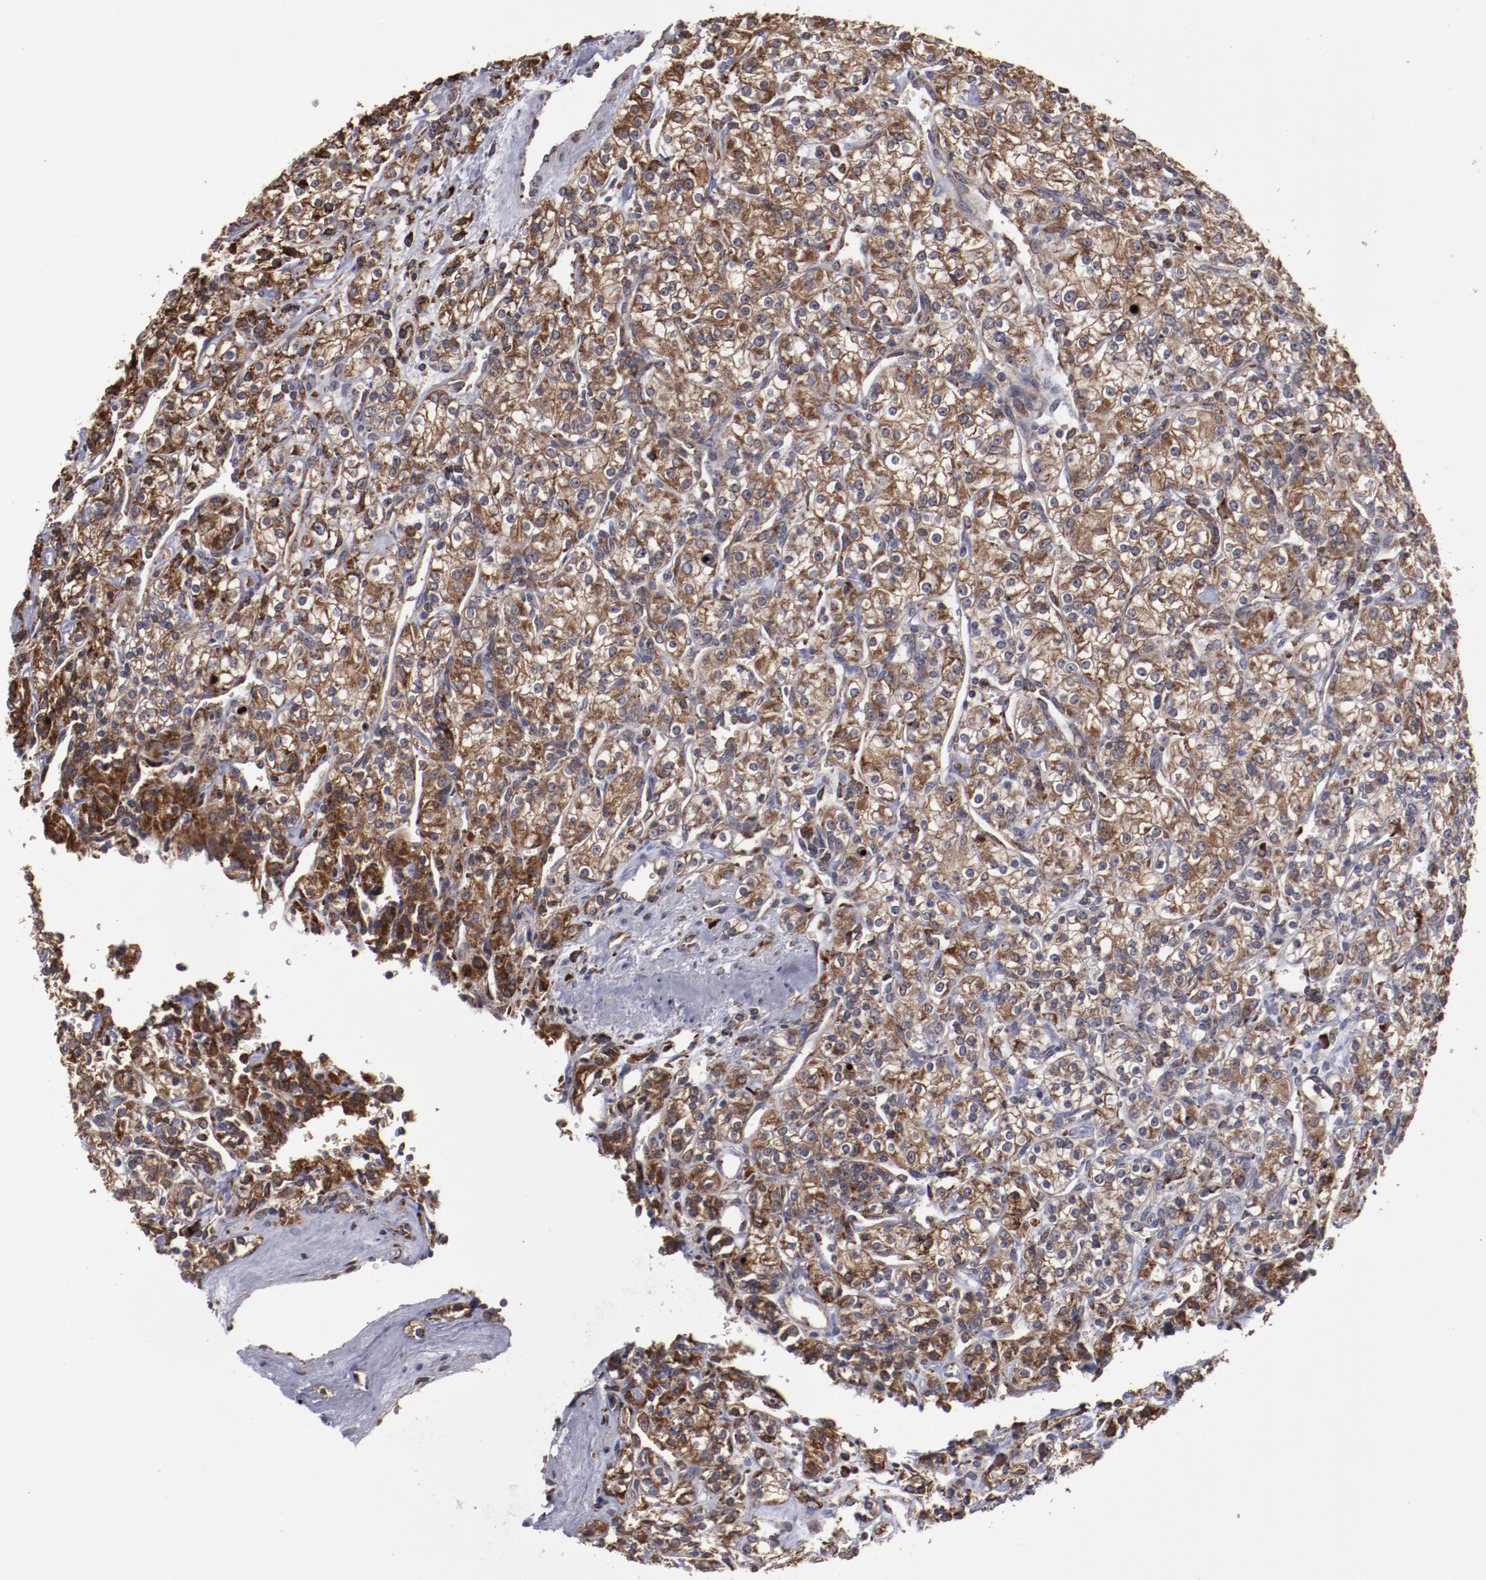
{"staining": {"intensity": "strong", "quantity": ">75%", "location": "cytoplasmic/membranous"}, "tissue": "renal cancer", "cell_type": "Tumor cells", "image_type": "cancer", "snomed": [{"axis": "morphology", "description": "Adenocarcinoma, NOS"}, {"axis": "topography", "description": "Kidney"}], "caption": "Tumor cells reveal high levels of strong cytoplasmic/membranous positivity in approximately >75% of cells in human adenocarcinoma (renal).", "gene": "RPS4Y1", "patient": {"sex": "male", "age": 77}}